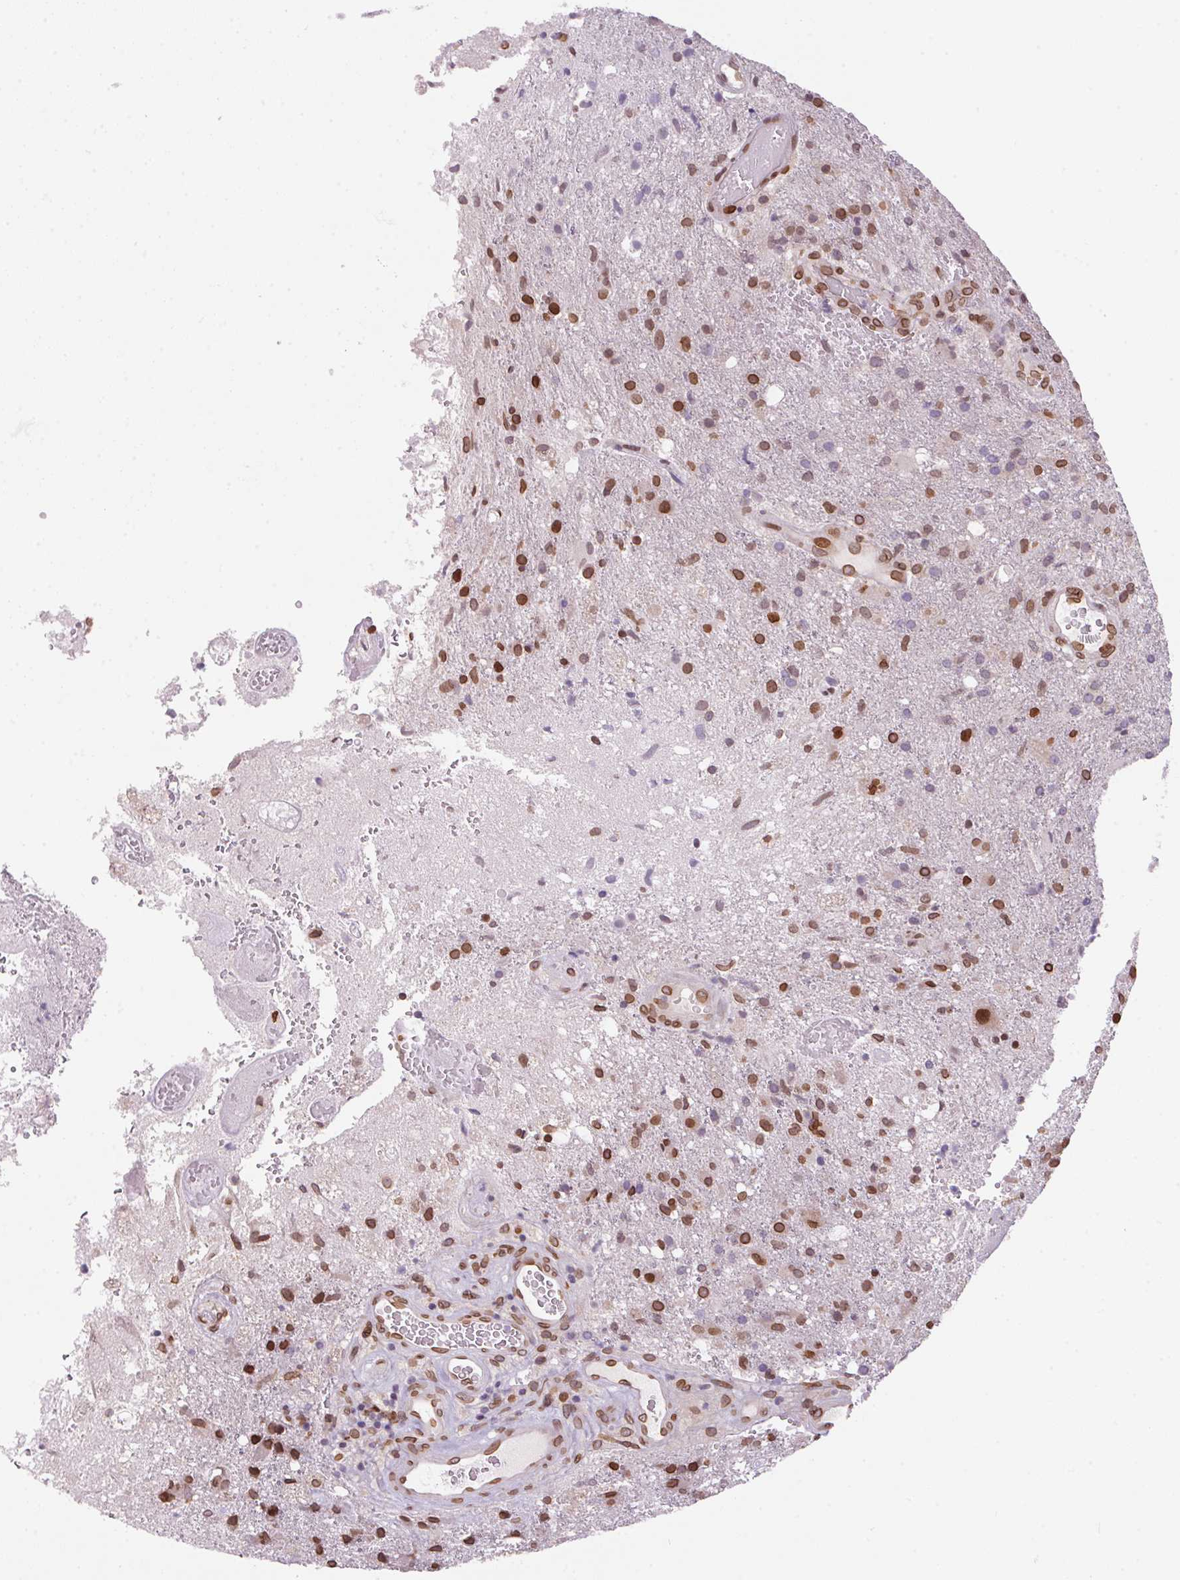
{"staining": {"intensity": "moderate", "quantity": ">75%", "location": "nuclear"}, "tissue": "glioma", "cell_type": "Tumor cells", "image_type": "cancer", "snomed": [{"axis": "morphology", "description": "Glioma, malignant, High grade"}, {"axis": "topography", "description": "Brain"}], "caption": "Immunohistochemical staining of glioma shows medium levels of moderate nuclear expression in about >75% of tumor cells.", "gene": "TMEM175", "patient": {"sex": "female", "age": 74}}